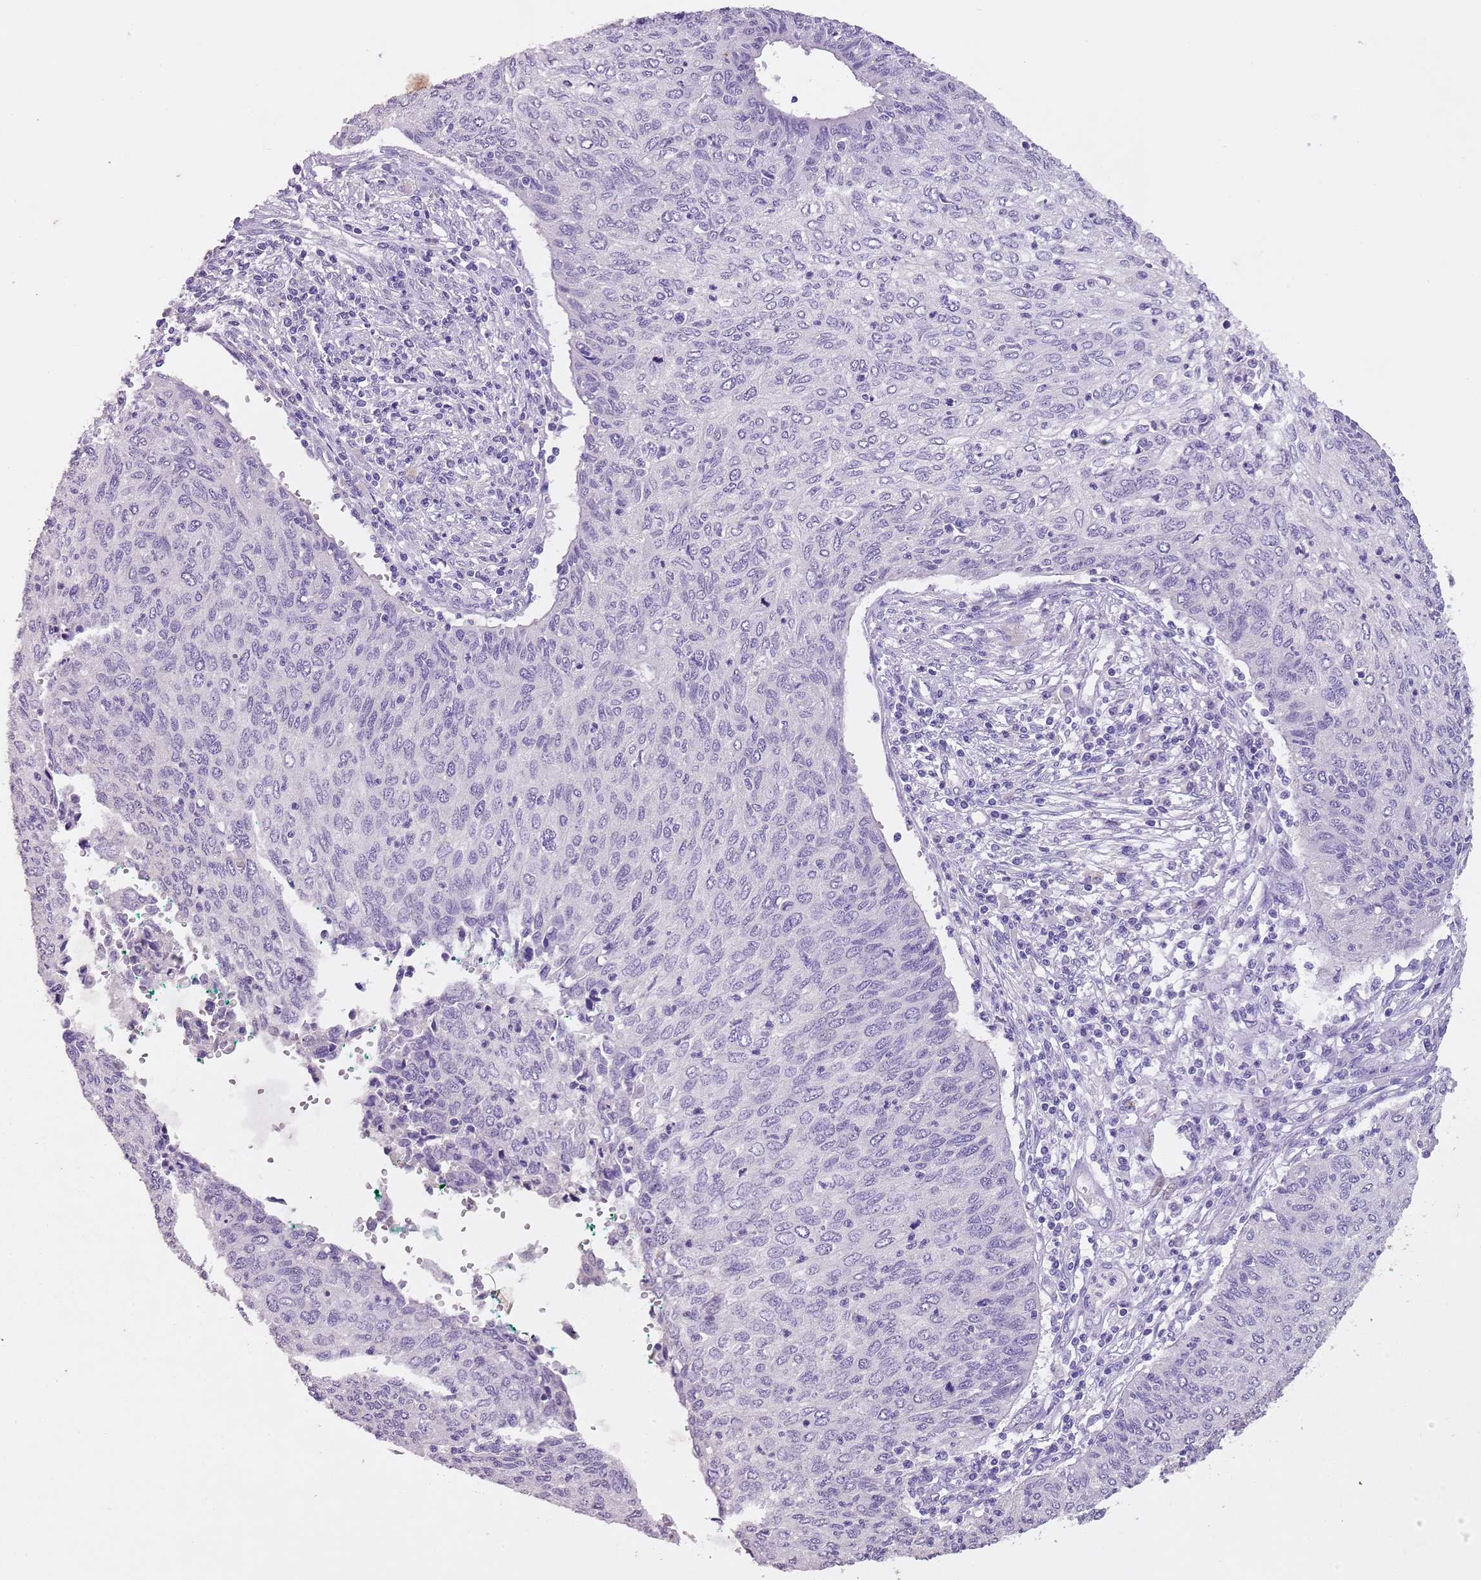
{"staining": {"intensity": "negative", "quantity": "none", "location": "none"}, "tissue": "cervical cancer", "cell_type": "Tumor cells", "image_type": "cancer", "snomed": [{"axis": "morphology", "description": "Squamous cell carcinoma, NOS"}, {"axis": "topography", "description": "Cervix"}], "caption": "The immunohistochemistry histopathology image has no significant positivity in tumor cells of cervical squamous cell carcinoma tissue.", "gene": "SLC35E3", "patient": {"sex": "female", "age": 38}}